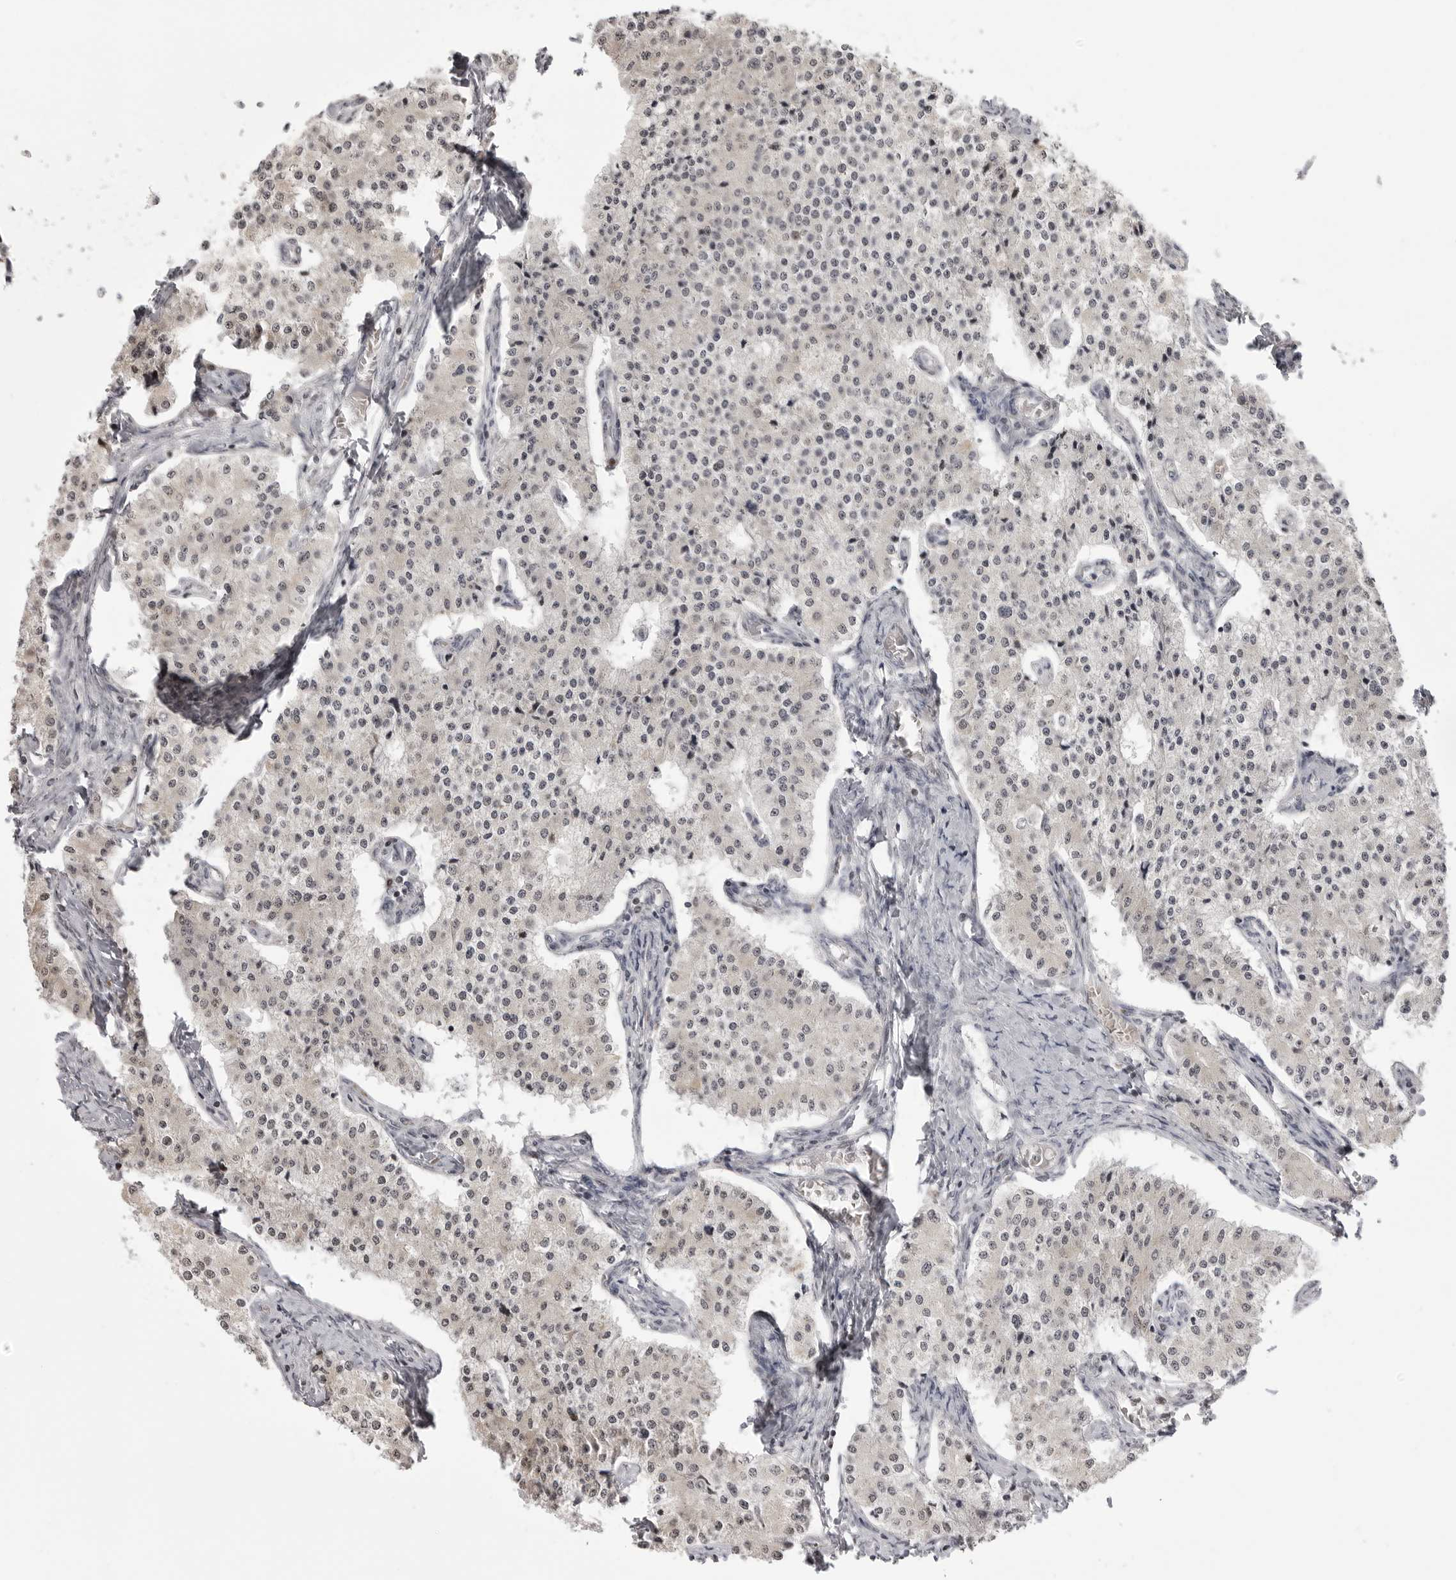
{"staining": {"intensity": "weak", "quantity": "25%-75%", "location": "nuclear"}, "tissue": "carcinoid", "cell_type": "Tumor cells", "image_type": "cancer", "snomed": [{"axis": "morphology", "description": "Carcinoid, malignant, NOS"}, {"axis": "topography", "description": "Colon"}], "caption": "This is an image of immunohistochemistry (IHC) staining of carcinoid, which shows weak expression in the nuclear of tumor cells.", "gene": "PHF3", "patient": {"sex": "female", "age": 52}}